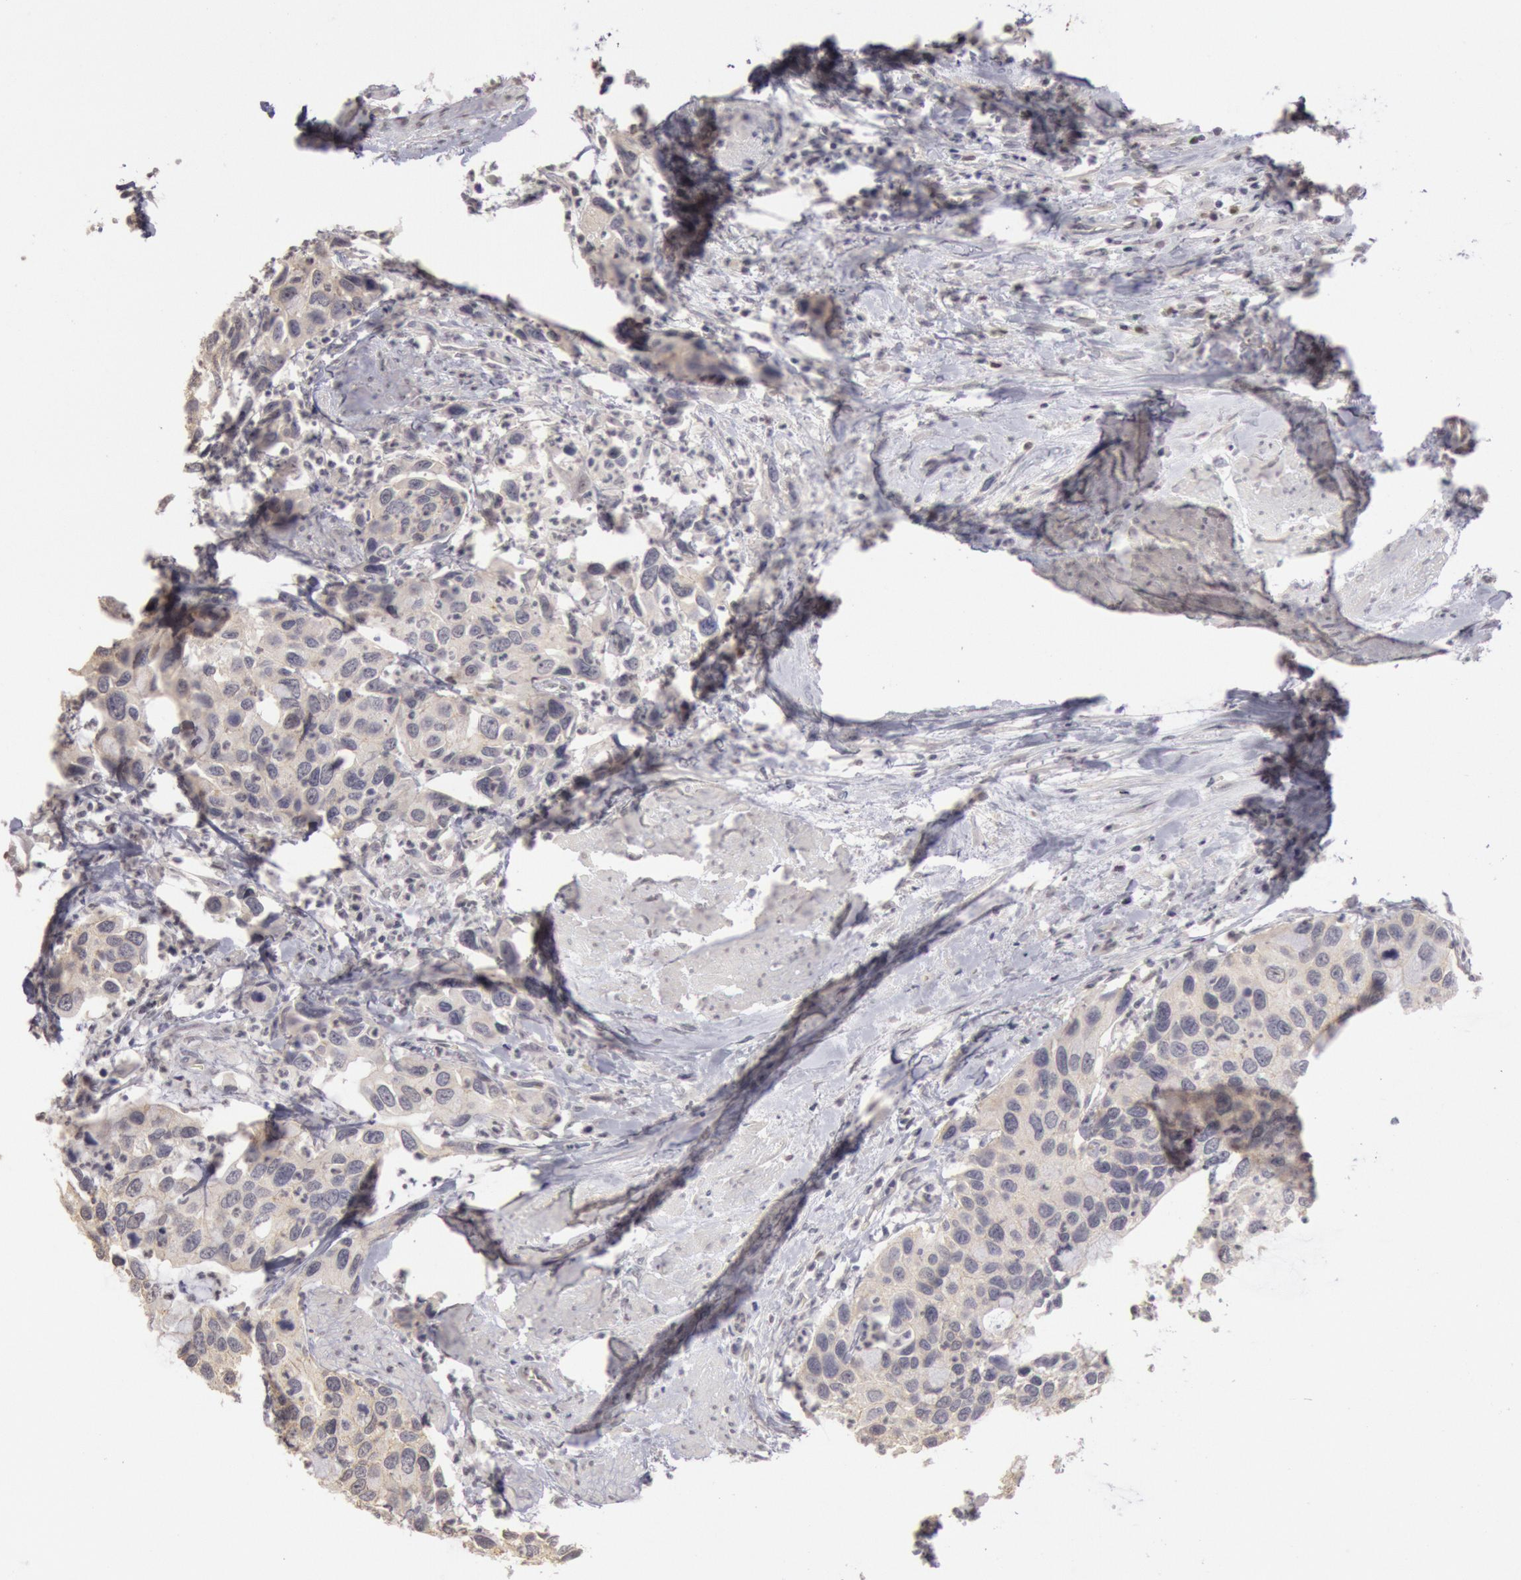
{"staining": {"intensity": "negative", "quantity": "none", "location": "none"}, "tissue": "urothelial cancer", "cell_type": "Tumor cells", "image_type": "cancer", "snomed": [{"axis": "morphology", "description": "Urothelial carcinoma, High grade"}, {"axis": "topography", "description": "Urinary bladder"}], "caption": "High magnification brightfield microscopy of urothelial cancer stained with DAB (3,3'-diaminobenzidine) (brown) and counterstained with hematoxylin (blue): tumor cells show no significant positivity.", "gene": "RIMBP3C", "patient": {"sex": "male", "age": 66}}